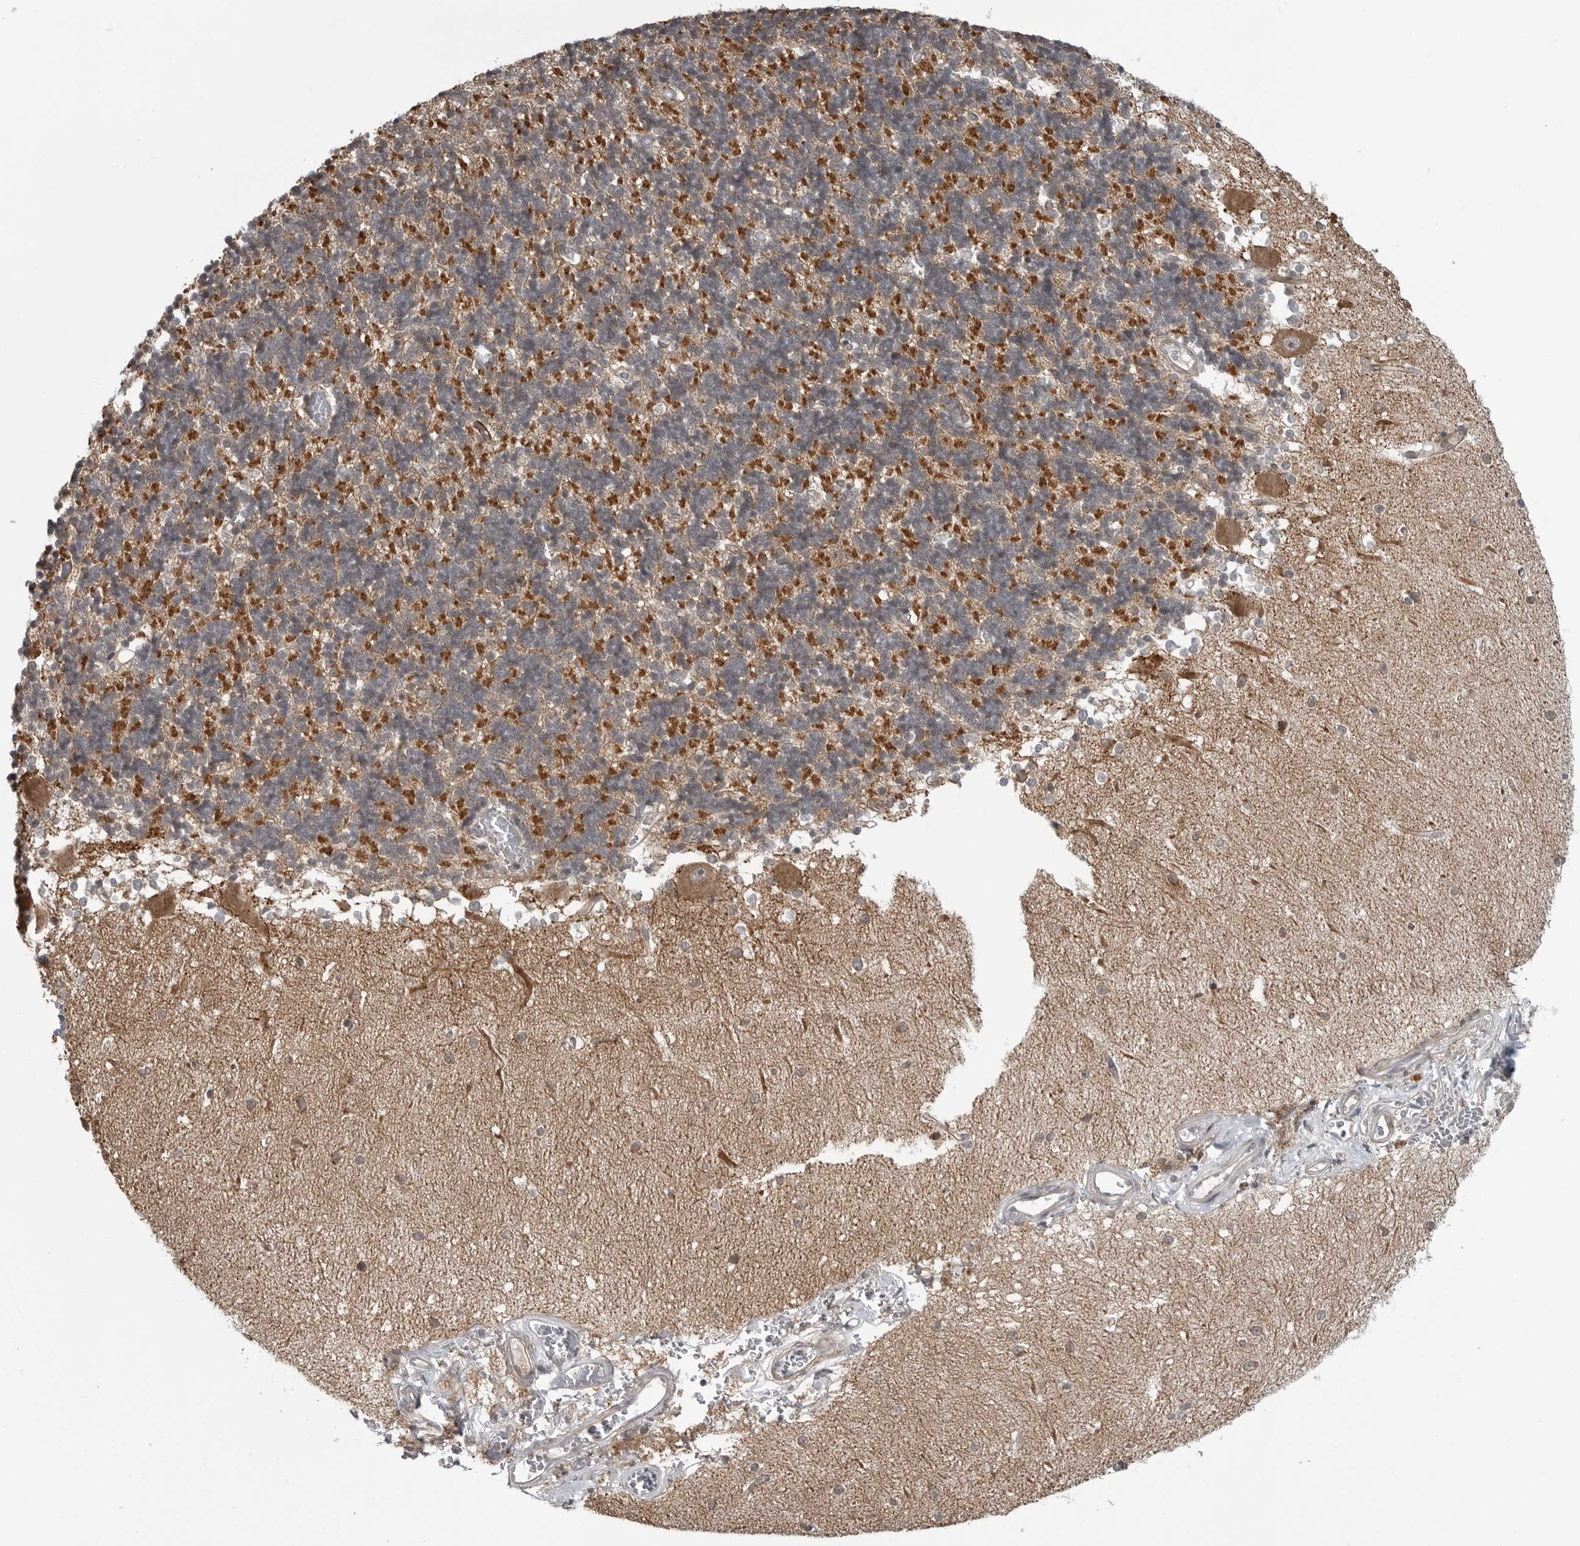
{"staining": {"intensity": "strong", "quantity": "<25%", "location": "cytoplasmic/membranous"}, "tissue": "cerebellum", "cell_type": "Cells in granular layer", "image_type": "normal", "snomed": [{"axis": "morphology", "description": "Normal tissue, NOS"}, {"axis": "topography", "description": "Cerebellum"}], "caption": "Cerebellum stained with DAB immunohistochemistry reveals medium levels of strong cytoplasmic/membranous positivity in approximately <25% of cells in granular layer.", "gene": "FAAP100", "patient": {"sex": "male", "age": 37}}